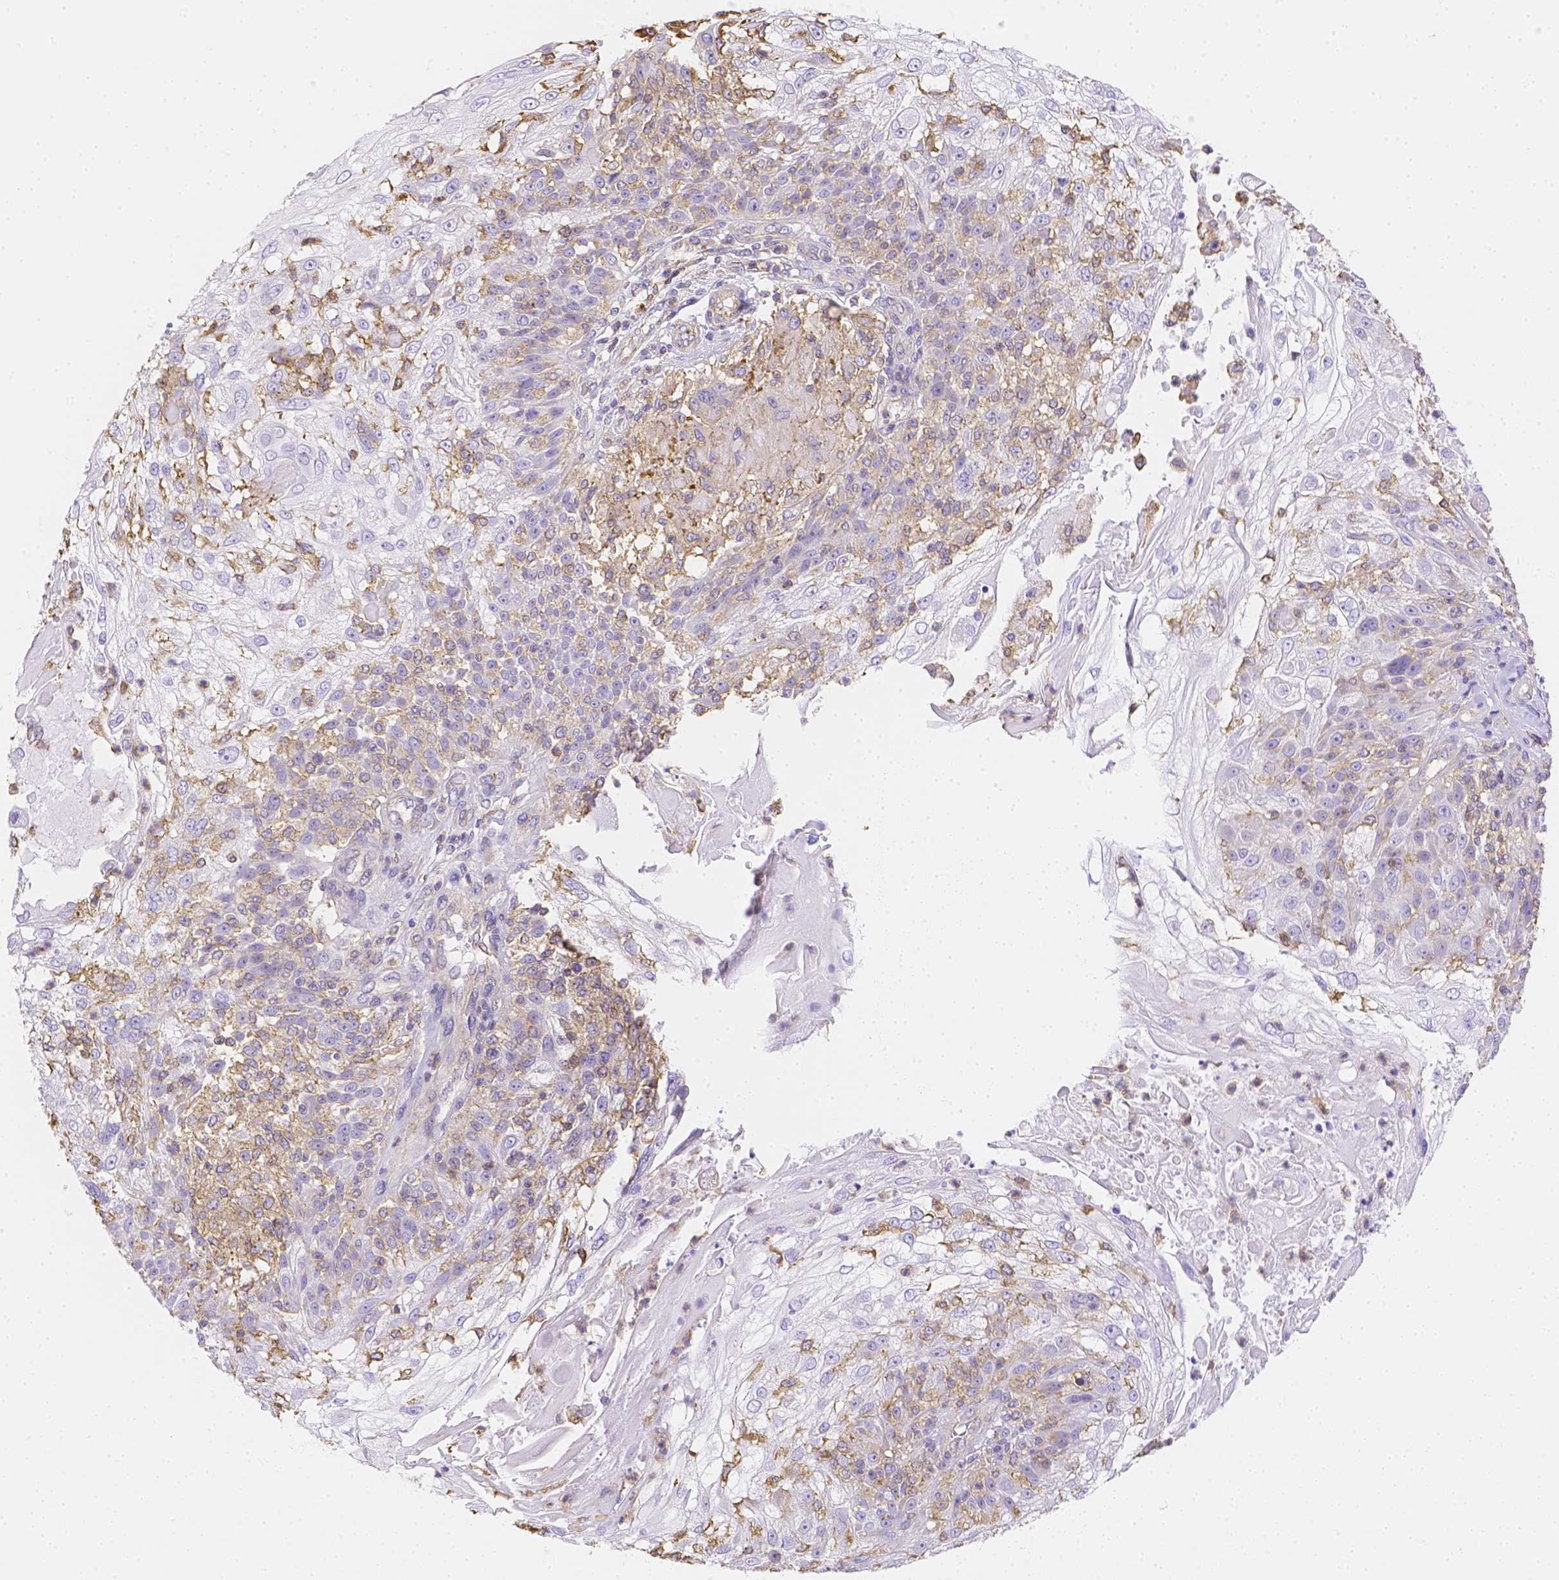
{"staining": {"intensity": "negative", "quantity": "none", "location": "none"}, "tissue": "skin cancer", "cell_type": "Tumor cells", "image_type": "cancer", "snomed": [{"axis": "morphology", "description": "Normal tissue, NOS"}, {"axis": "morphology", "description": "Squamous cell carcinoma, NOS"}, {"axis": "topography", "description": "Skin"}], "caption": "A high-resolution photomicrograph shows immunohistochemistry (IHC) staining of skin cancer, which displays no significant staining in tumor cells.", "gene": "ASAH2", "patient": {"sex": "female", "age": 83}}